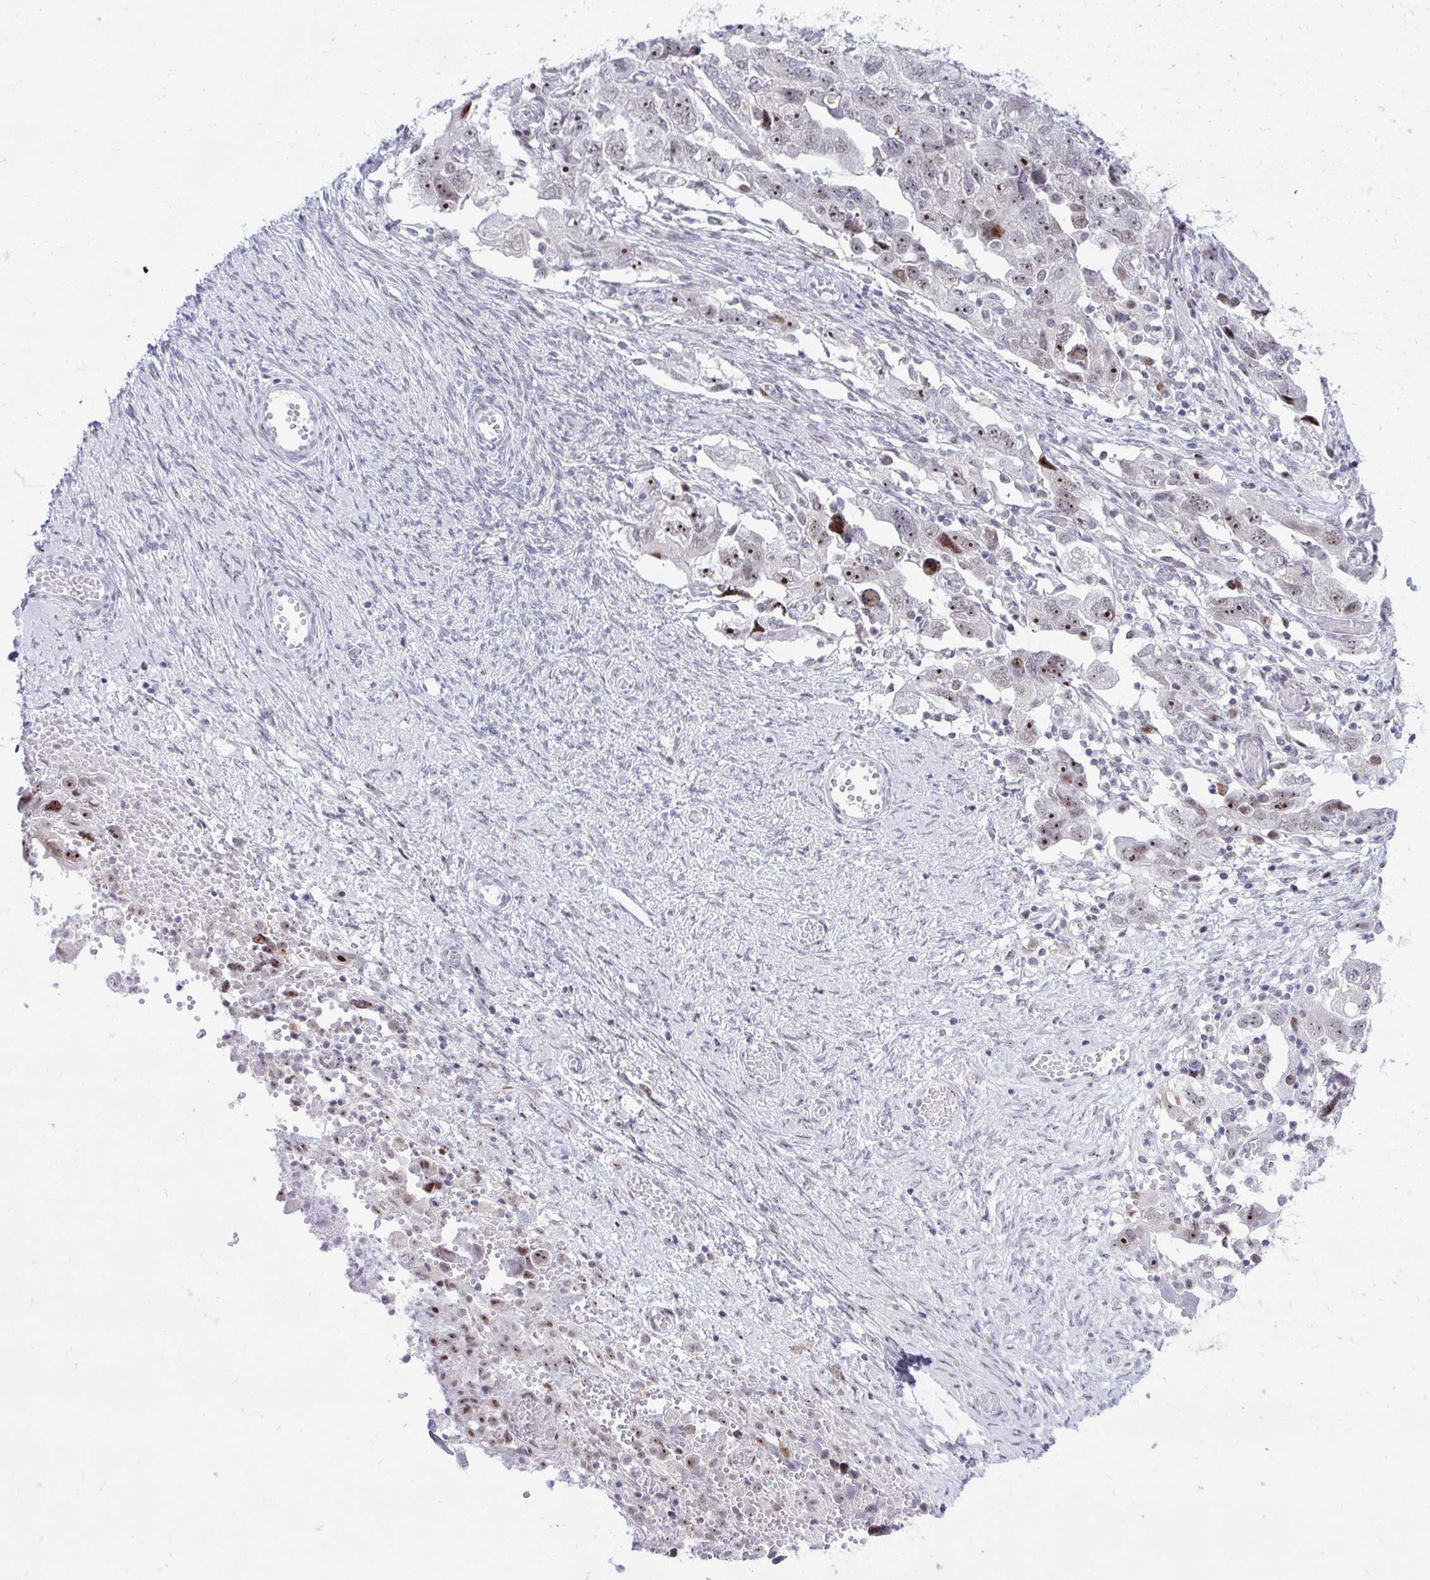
{"staining": {"intensity": "moderate", "quantity": ">75%", "location": "nuclear"}, "tissue": "ovarian cancer", "cell_type": "Tumor cells", "image_type": "cancer", "snomed": [{"axis": "morphology", "description": "Carcinoma, NOS"}, {"axis": "morphology", "description": "Cystadenocarcinoma, serous, NOS"}, {"axis": "topography", "description": "Ovary"}], "caption": "This is an image of IHC staining of carcinoma (ovarian), which shows moderate positivity in the nuclear of tumor cells.", "gene": "GLDN", "patient": {"sex": "female", "age": 69}}